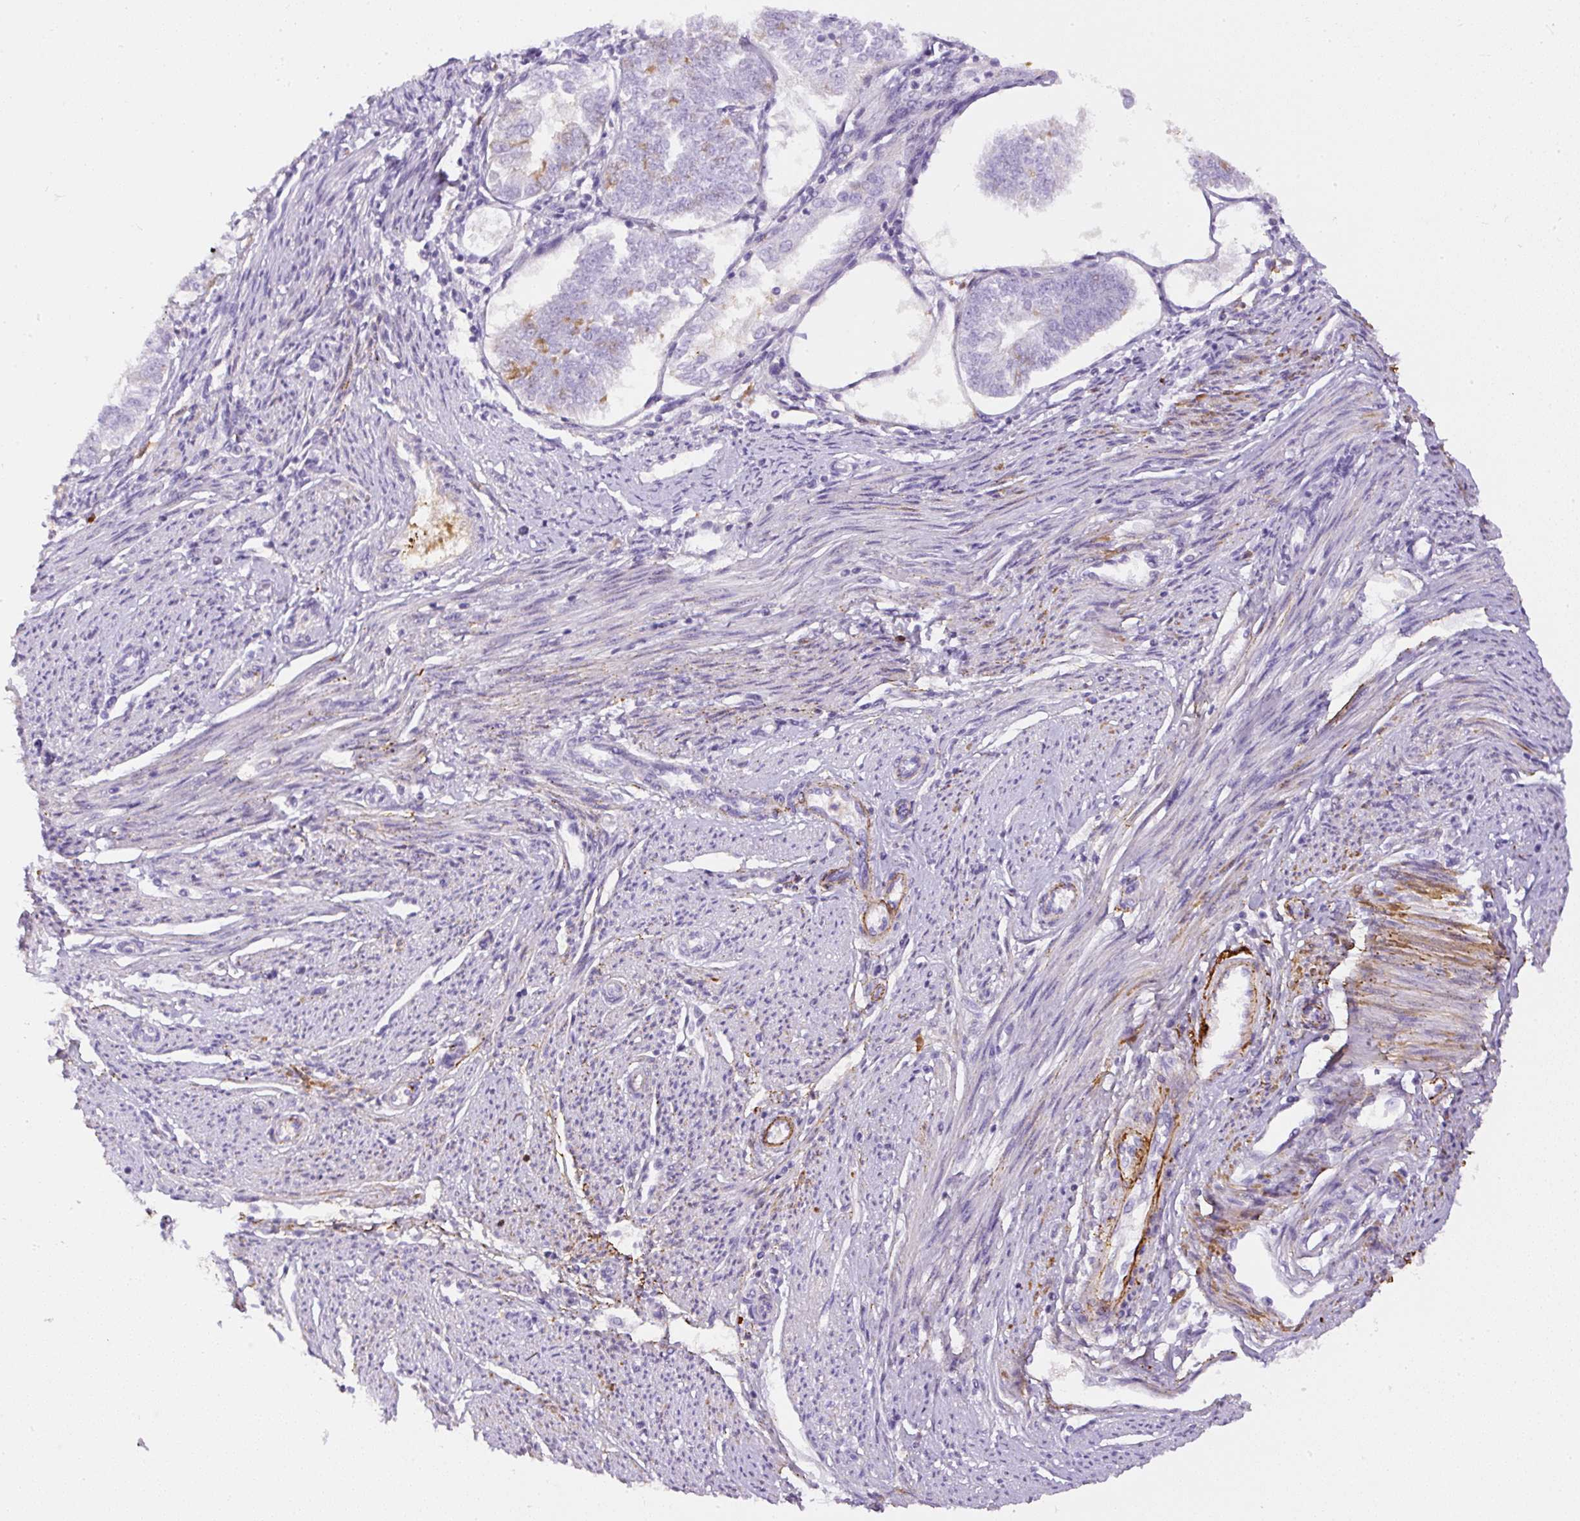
{"staining": {"intensity": "negative", "quantity": "none", "location": "none"}, "tissue": "endometrial cancer", "cell_type": "Tumor cells", "image_type": "cancer", "snomed": [{"axis": "morphology", "description": "Adenocarcinoma, NOS"}, {"axis": "topography", "description": "Endometrium"}], "caption": "The immunohistochemistry histopathology image has no significant expression in tumor cells of endometrial cancer (adenocarcinoma) tissue.", "gene": "APCS", "patient": {"sex": "female", "age": 58}}